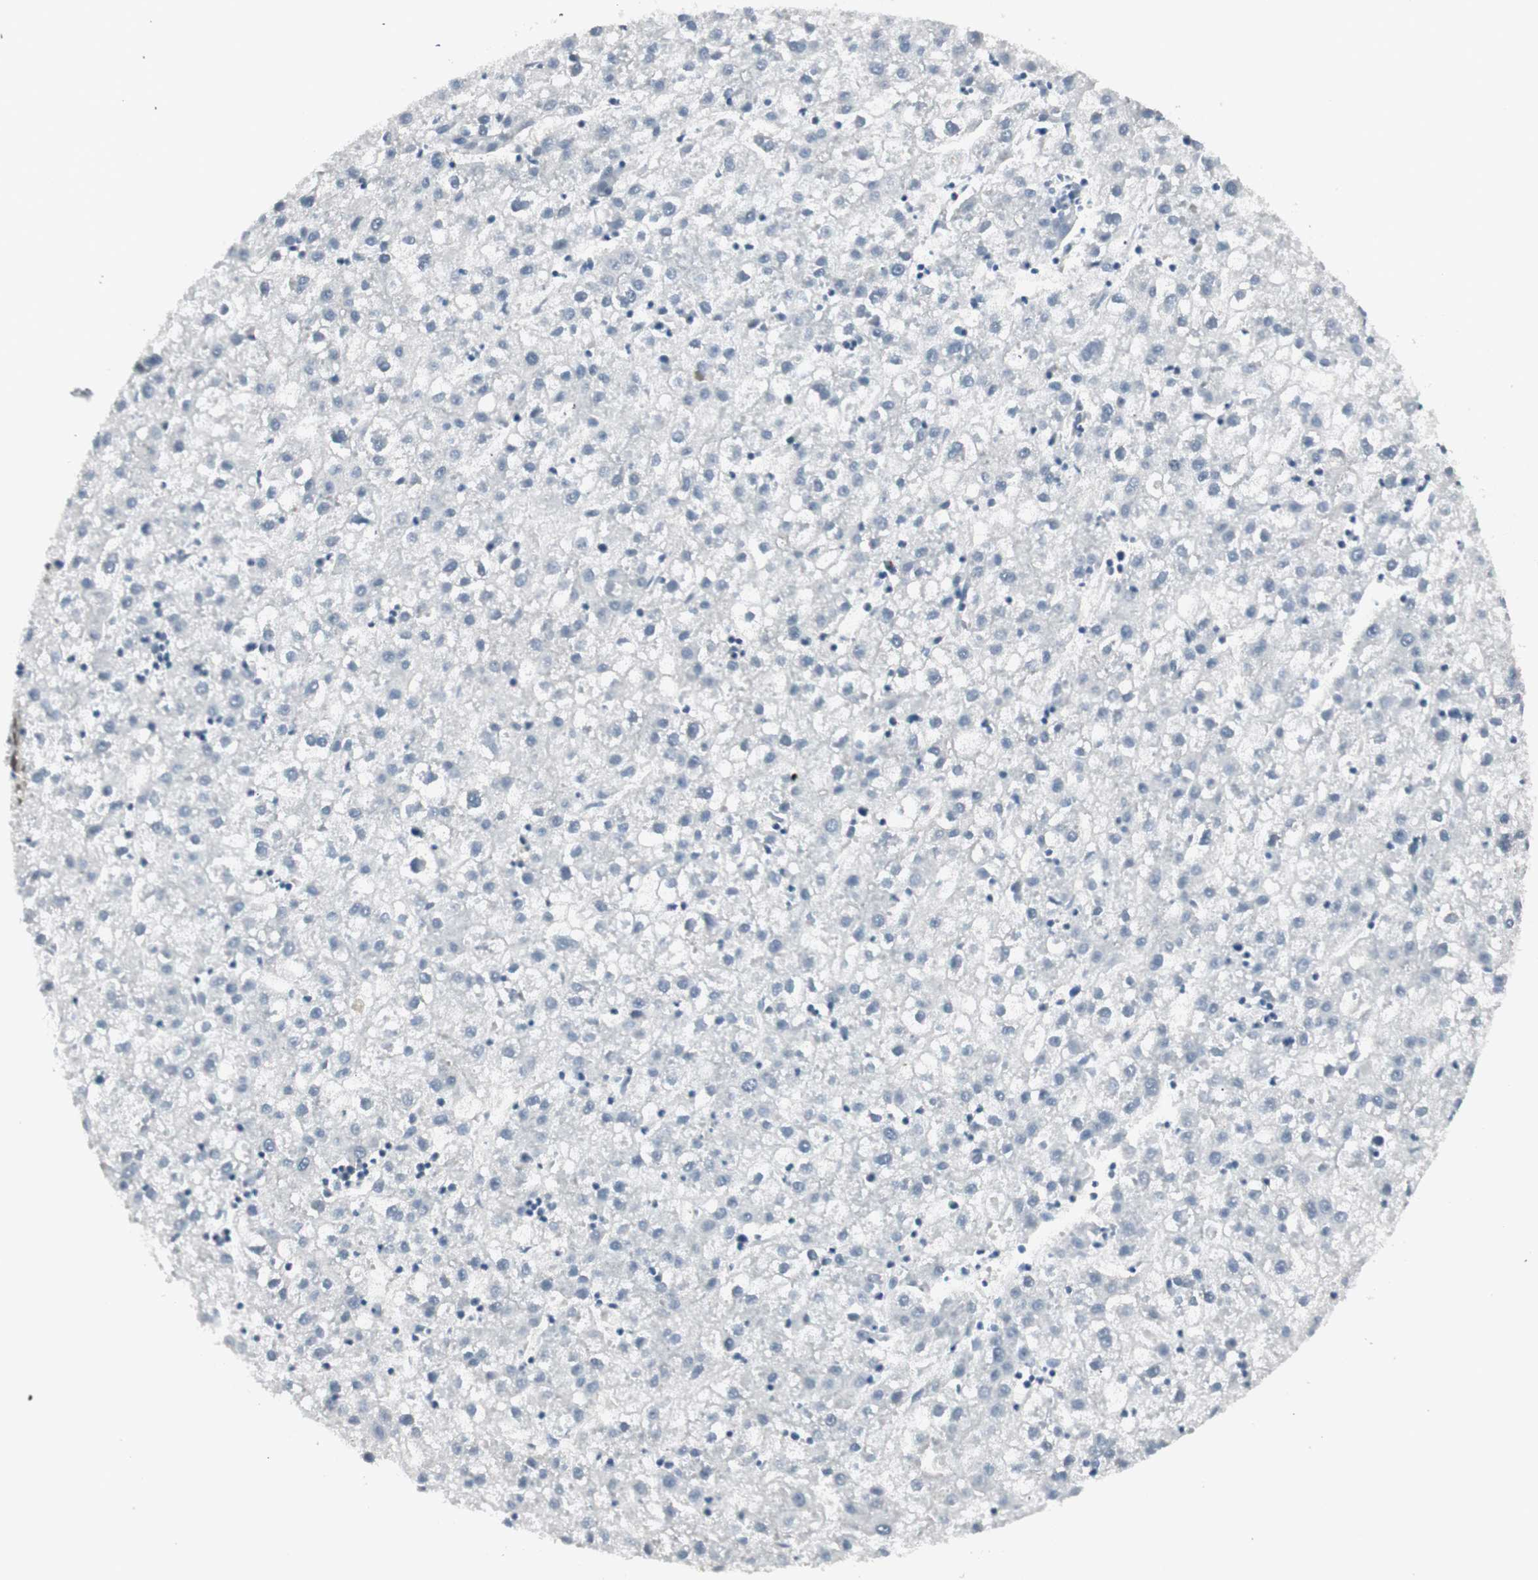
{"staining": {"intensity": "negative", "quantity": "none", "location": "none"}, "tissue": "liver cancer", "cell_type": "Tumor cells", "image_type": "cancer", "snomed": [{"axis": "morphology", "description": "Carcinoma, Hepatocellular, NOS"}, {"axis": "topography", "description": "Liver"}], "caption": "This is an immunohistochemistry (IHC) image of liver cancer (hepatocellular carcinoma). There is no positivity in tumor cells.", "gene": "LONP2", "patient": {"sex": "male", "age": 72}}